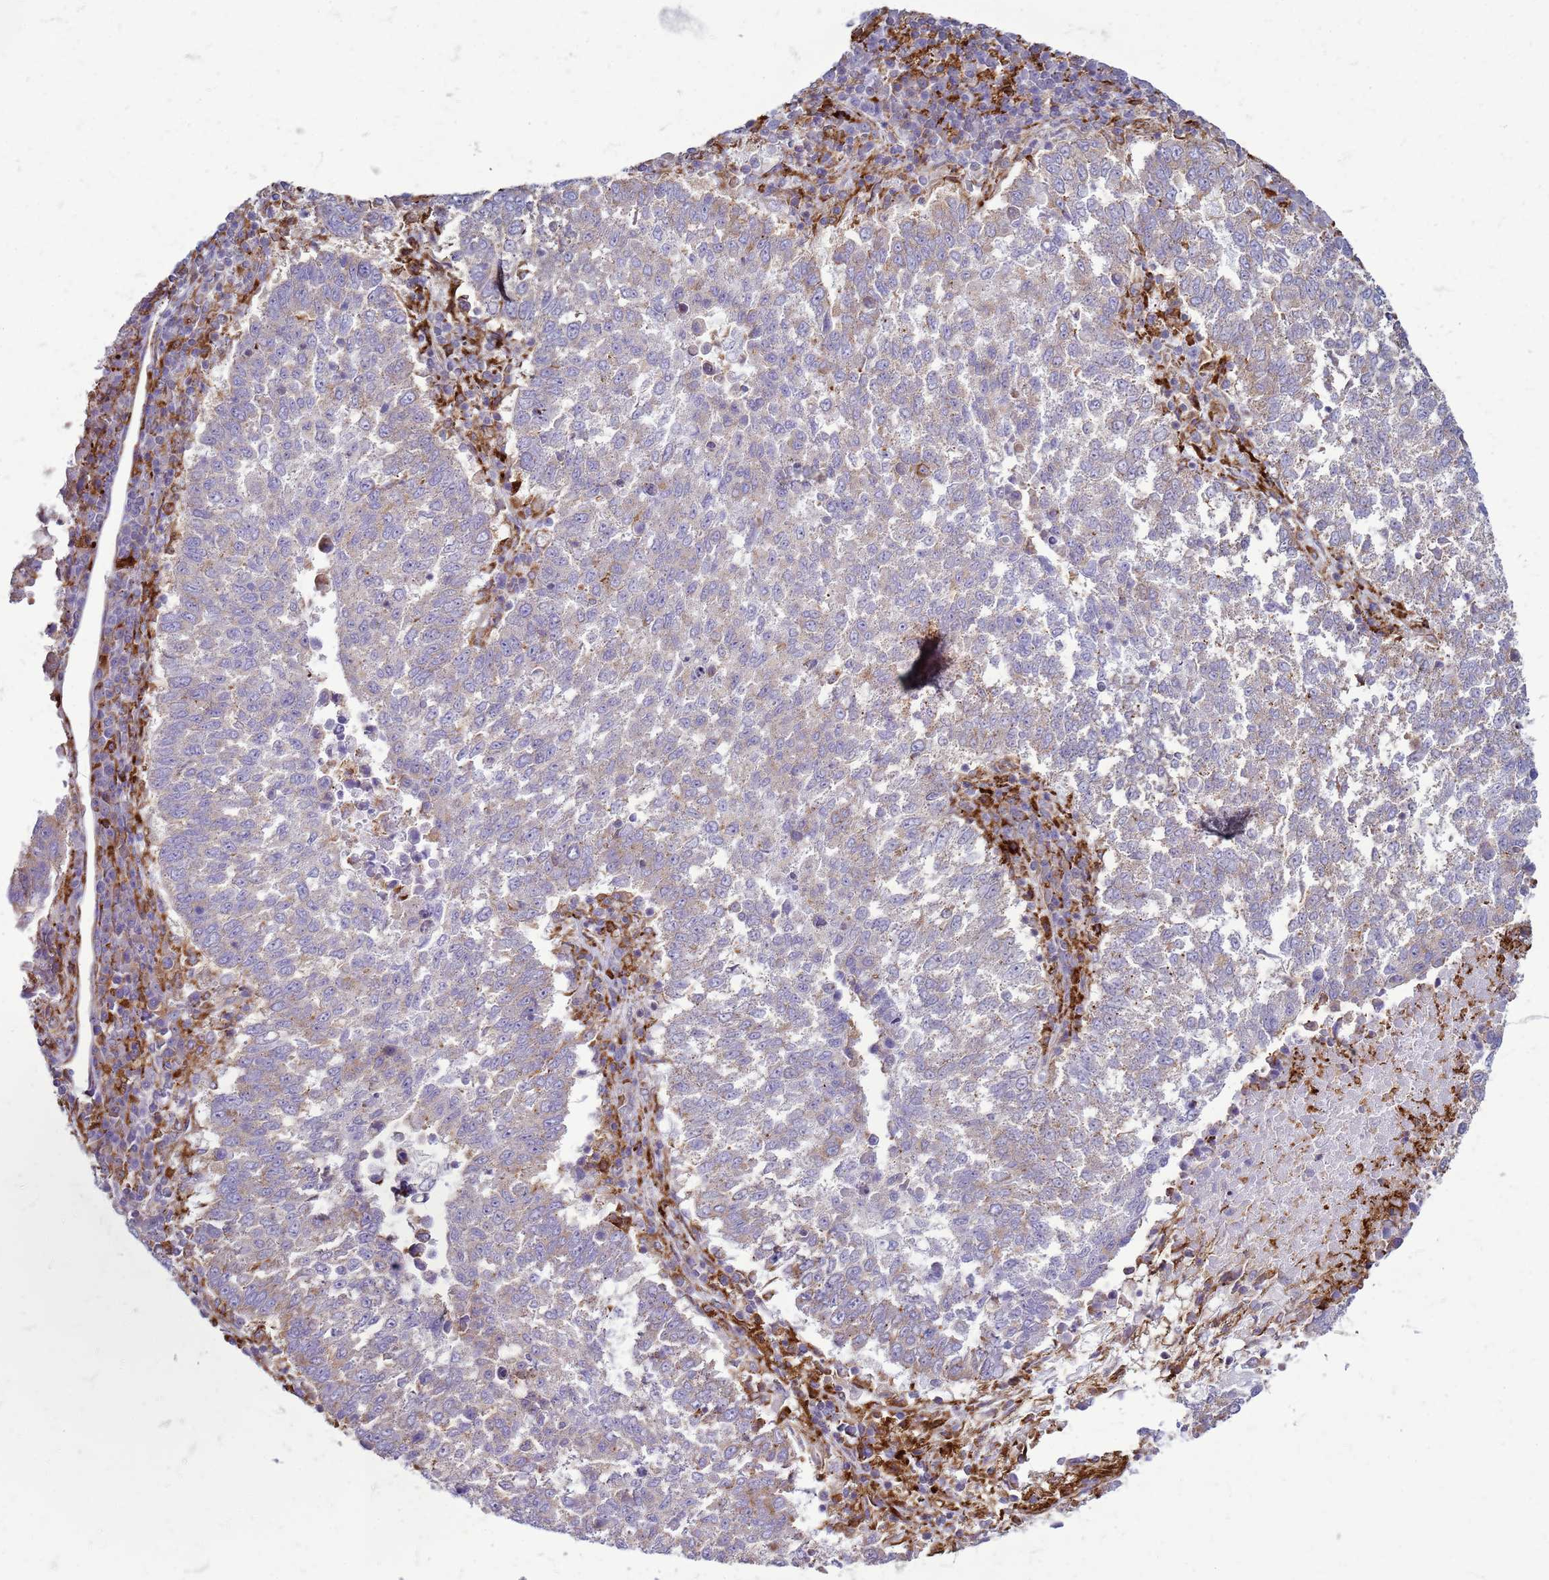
{"staining": {"intensity": "weak", "quantity": "<25%", "location": "cytoplasmic/membranous"}, "tissue": "lung cancer", "cell_type": "Tumor cells", "image_type": "cancer", "snomed": [{"axis": "morphology", "description": "Squamous cell carcinoma, NOS"}, {"axis": "topography", "description": "Lung"}], "caption": "A photomicrograph of human lung cancer is negative for staining in tumor cells. Brightfield microscopy of immunohistochemistry stained with DAB (3,3'-diaminobenzidine) (brown) and hematoxylin (blue), captured at high magnification.", "gene": "PDK3", "patient": {"sex": "male", "age": 73}}